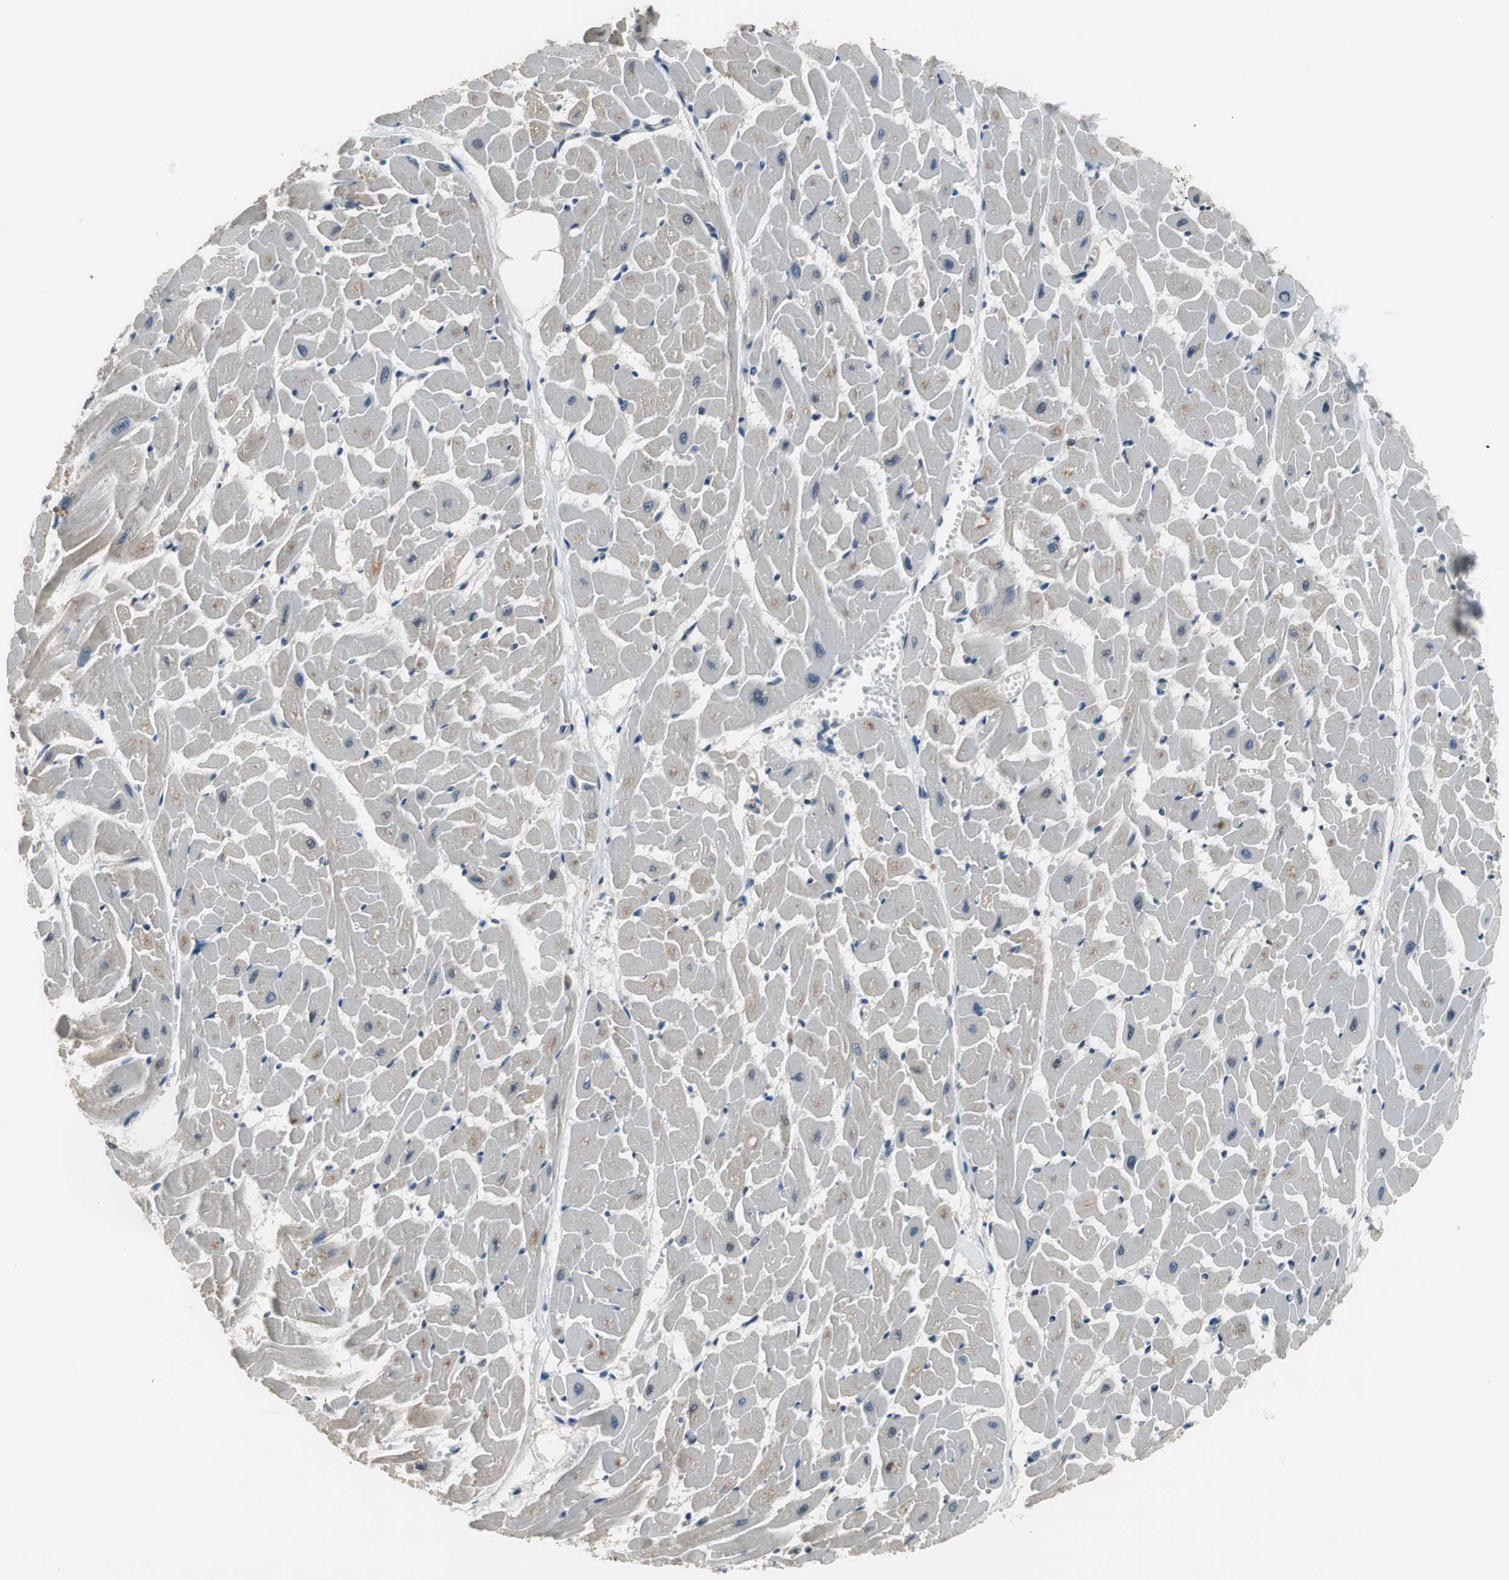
{"staining": {"intensity": "weak", "quantity": "<25%", "location": "cytoplasmic/membranous"}, "tissue": "heart muscle", "cell_type": "Cardiomyocytes", "image_type": "normal", "snomed": [{"axis": "morphology", "description": "Normal tissue, NOS"}, {"axis": "topography", "description": "Heart"}], "caption": "The immunohistochemistry (IHC) photomicrograph has no significant expression in cardiomyocytes of heart muscle.", "gene": "MAFB", "patient": {"sex": "female", "age": 19}}